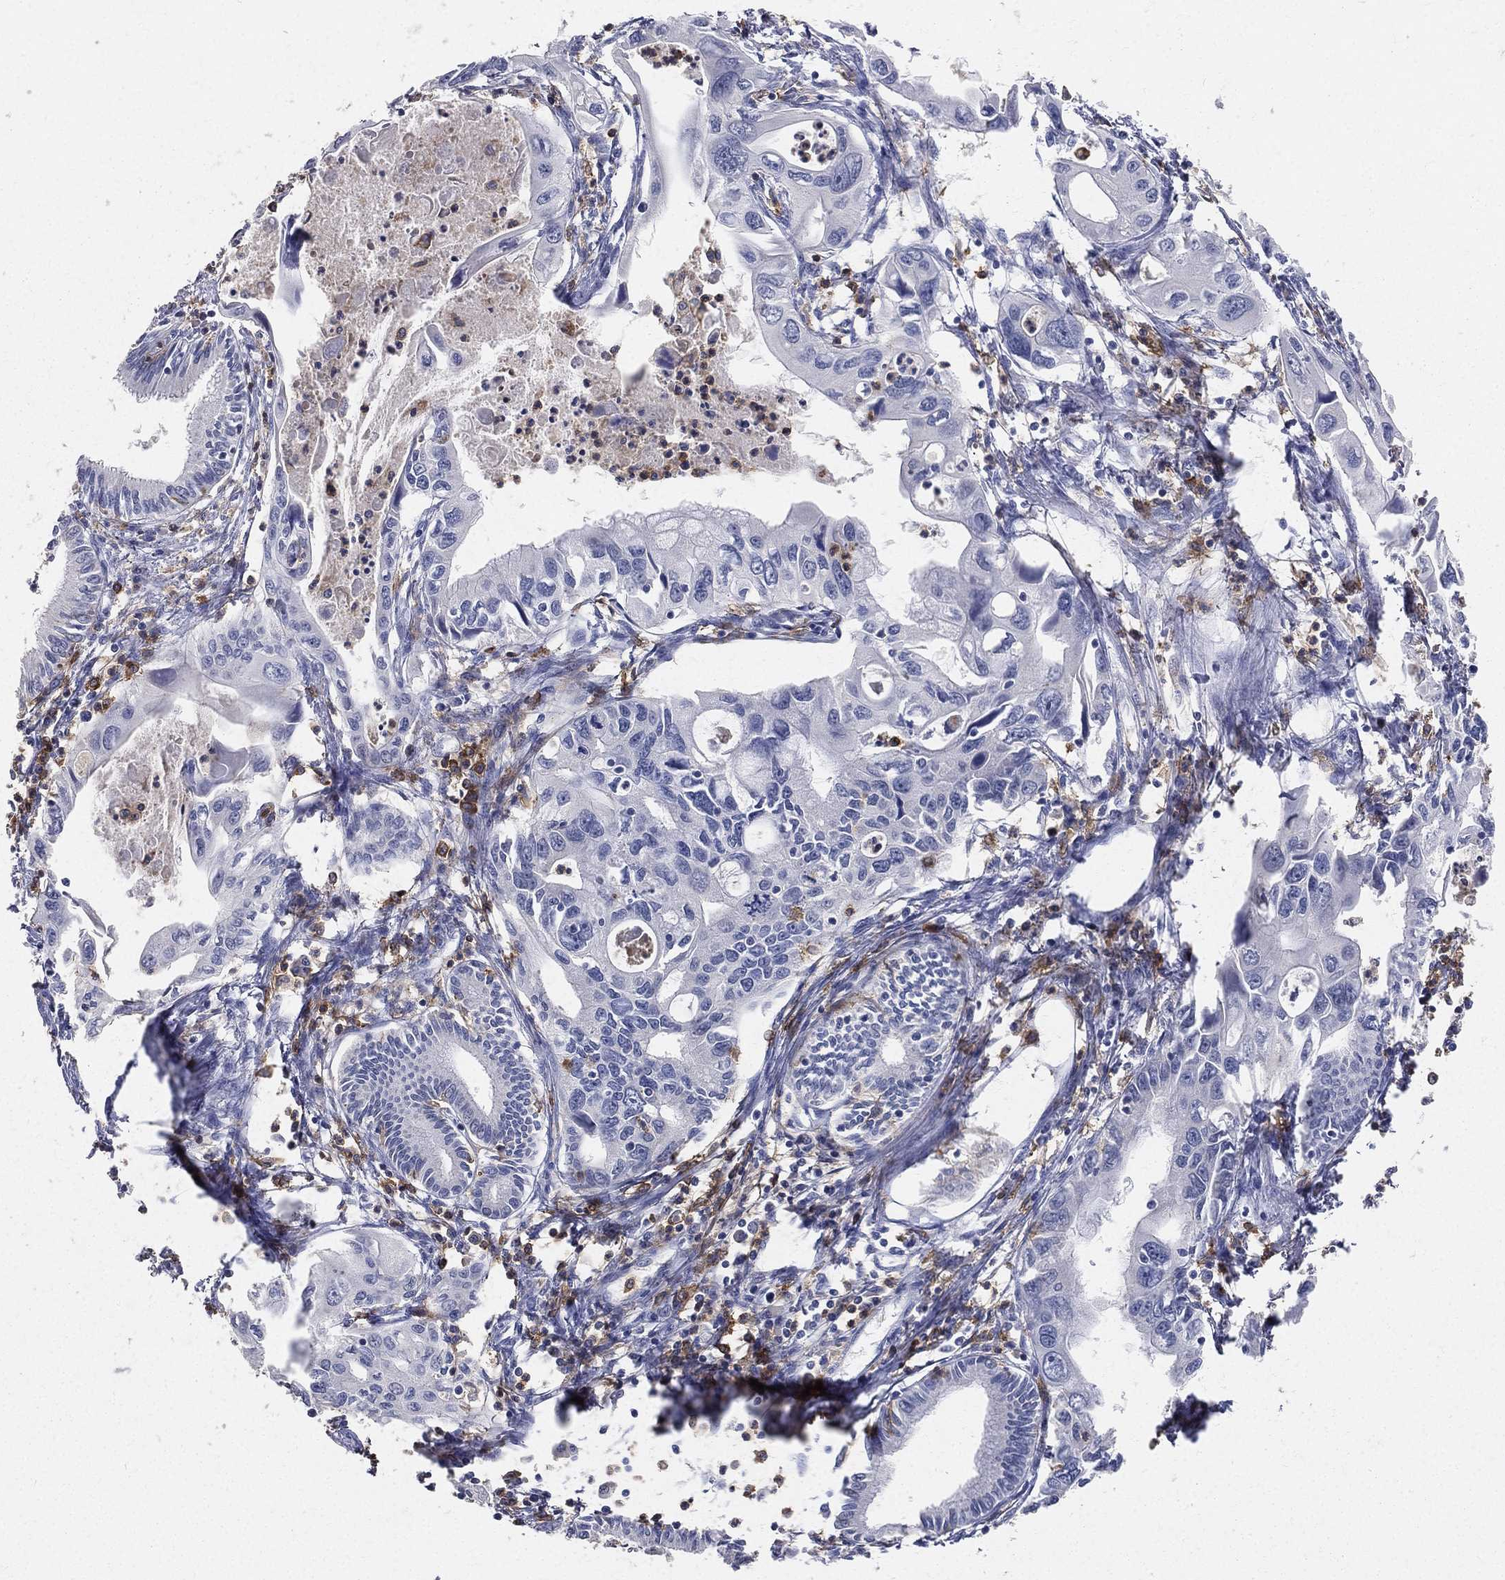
{"staining": {"intensity": "negative", "quantity": "none", "location": "none"}, "tissue": "pancreatic cancer", "cell_type": "Tumor cells", "image_type": "cancer", "snomed": [{"axis": "morphology", "description": "Adenocarcinoma, NOS"}, {"axis": "topography", "description": "Pancreas"}], "caption": "Micrograph shows no significant protein staining in tumor cells of pancreatic cancer (adenocarcinoma).", "gene": "CD33", "patient": {"sex": "male", "age": 60}}